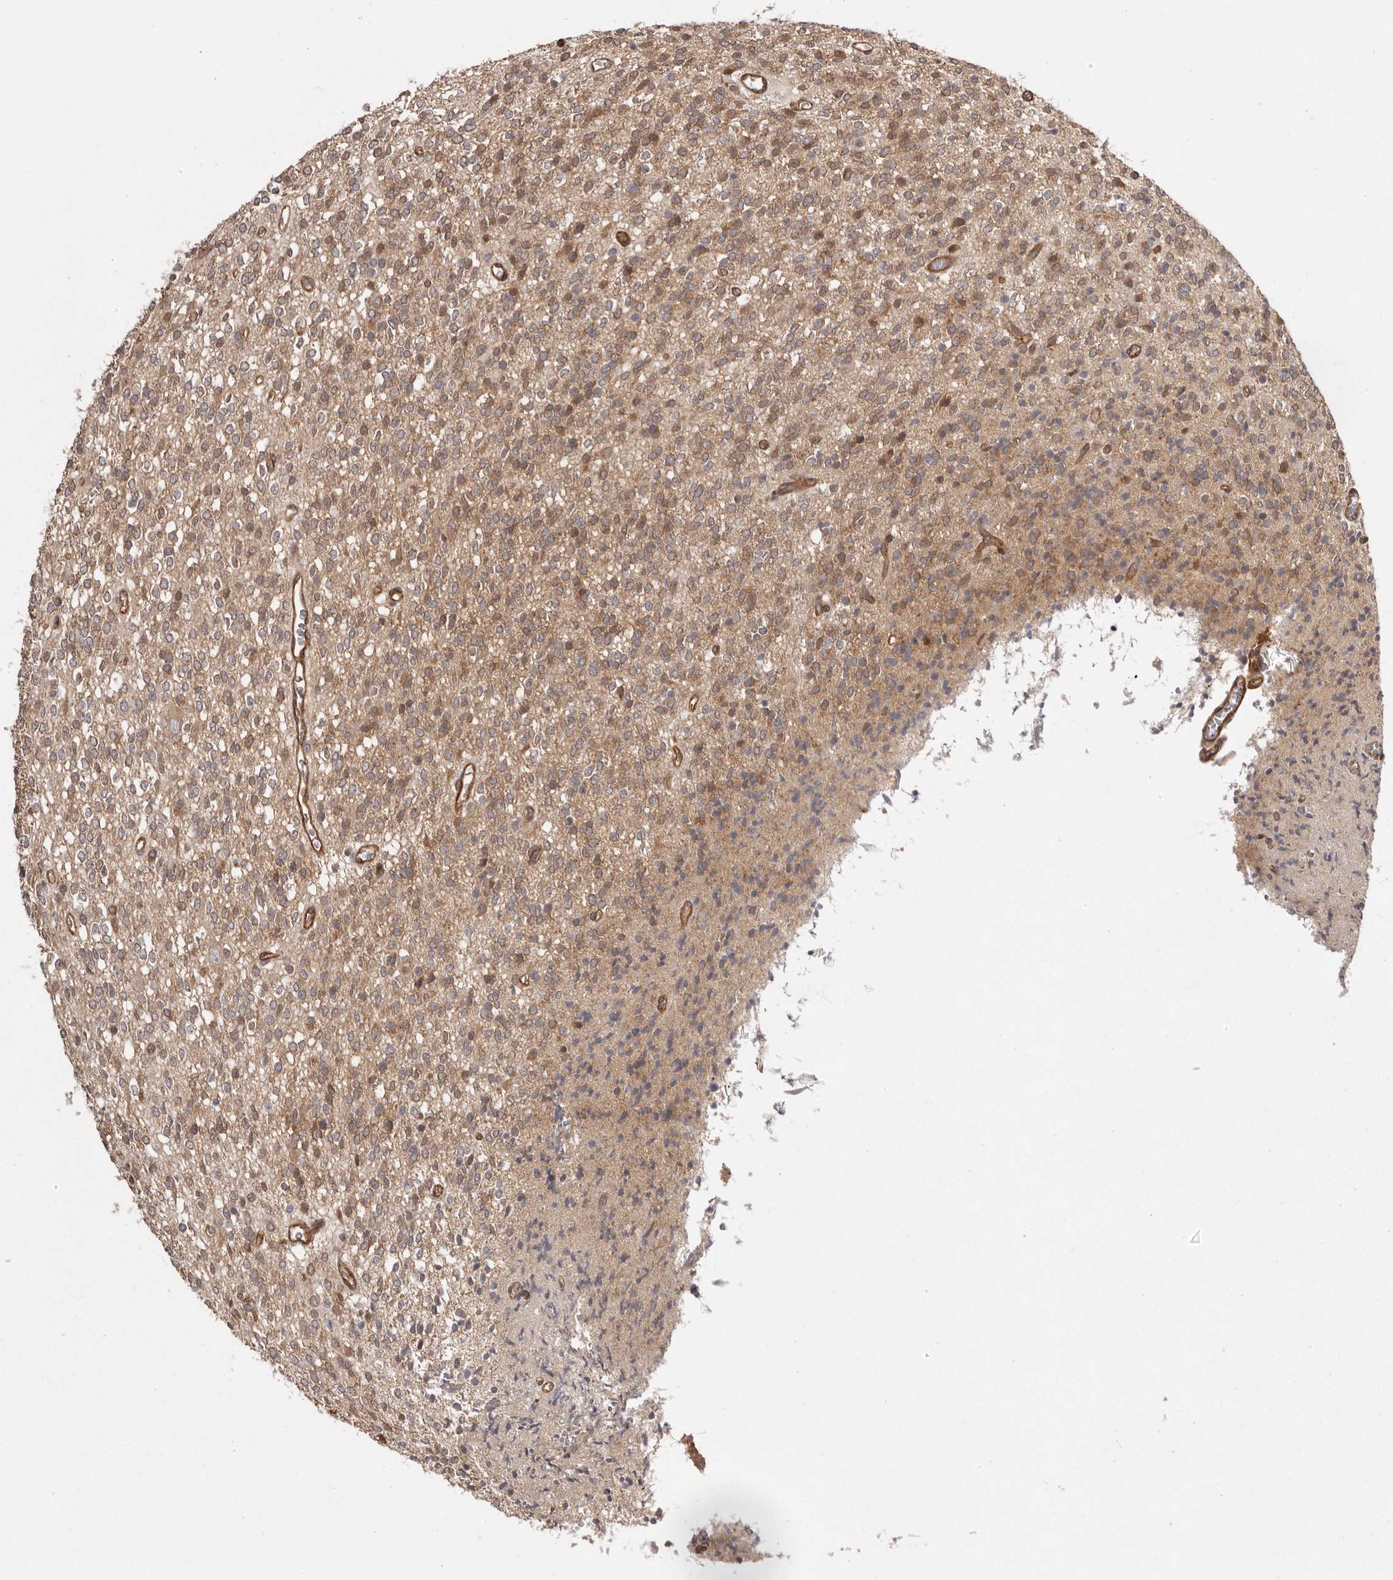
{"staining": {"intensity": "moderate", "quantity": "25%-75%", "location": "cytoplasmic/membranous"}, "tissue": "glioma", "cell_type": "Tumor cells", "image_type": "cancer", "snomed": [{"axis": "morphology", "description": "Glioma, malignant, High grade"}, {"axis": "topography", "description": "Brain"}], "caption": "IHC micrograph of human malignant glioma (high-grade) stained for a protein (brown), which displays medium levels of moderate cytoplasmic/membranous staining in approximately 25%-75% of tumor cells.", "gene": "NFKBIA", "patient": {"sex": "male", "age": 34}}